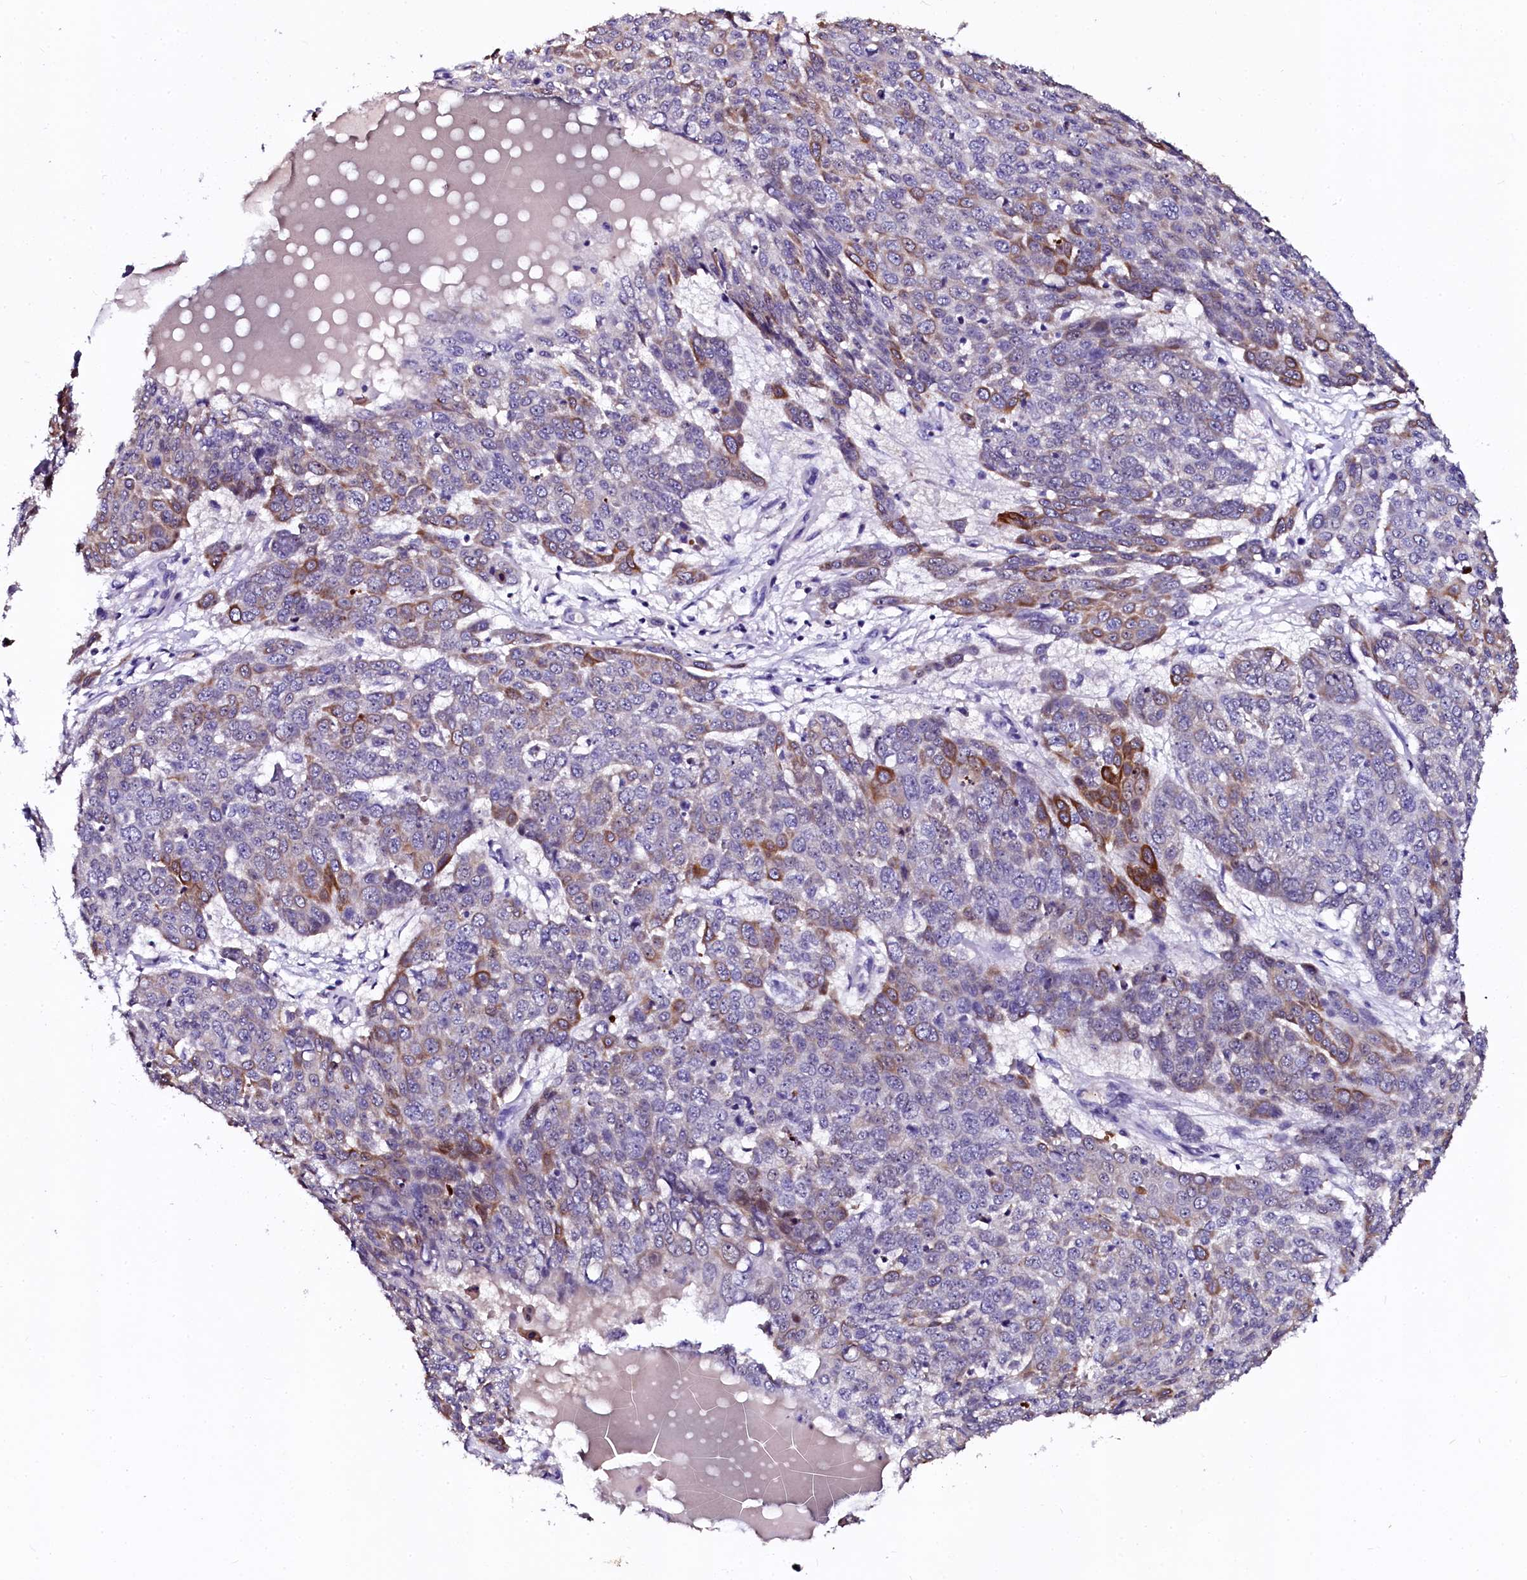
{"staining": {"intensity": "moderate", "quantity": "<25%", "location": "cytoplasmic/membranous"}, "tissue": "skin cancer", "cell_type": "Tumor cells", "image_type": "cancer", "snomed": [{"axis": "morphology", "description": "Squamous cell carcinoma, NOS"}, {"axis": "topography", "description": "Skin"}], "caption": "DAB (3,3'-diaminobenzidine) immunohistochemical staining of skin squamous cell carcinoma shows moderate cytoplasmic/membranous protein staining in approximately <25% of tumor cells.", "gene": "CTDSPL2", "patient": {"sex": "male", "age": 71}}